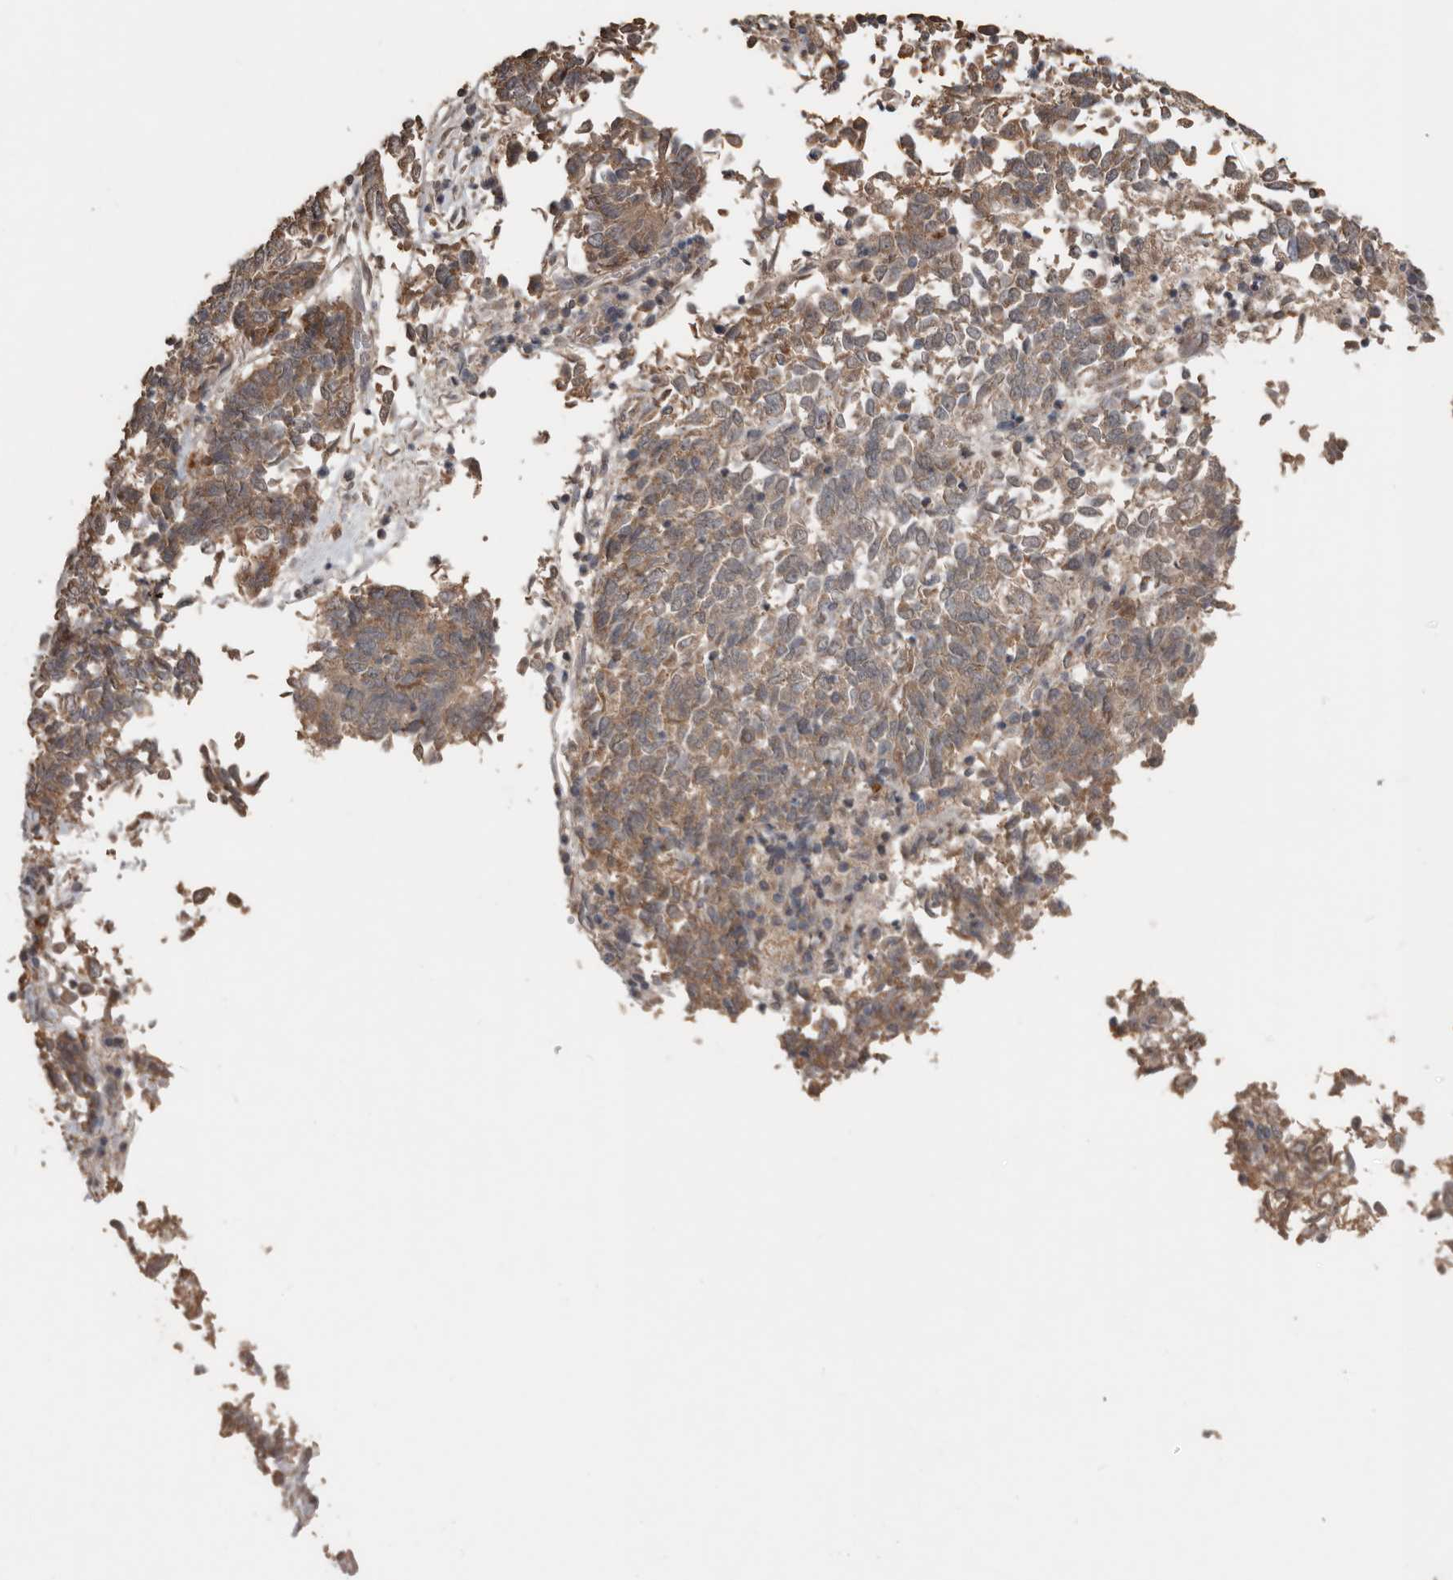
{"staining": {"intensity": "moderate", "quantity": ">75%", "location": "cytoplasmic/membranous"}, "tissue": "endometrial cancer", "cell_type": "Tumor cells", "image_type": "cancer", "snomed": [{"axis": "morphology", "description": "Adenocarcinoma, NOS"}, {"axis": "topography", "description": "Endometrium"}], "caption": "Human endometrial cancer stained with a protein marker displays moderate staining in tumor cells.", "gene": "BAMBI", "patient": {"sex": "female", "age": 80}}